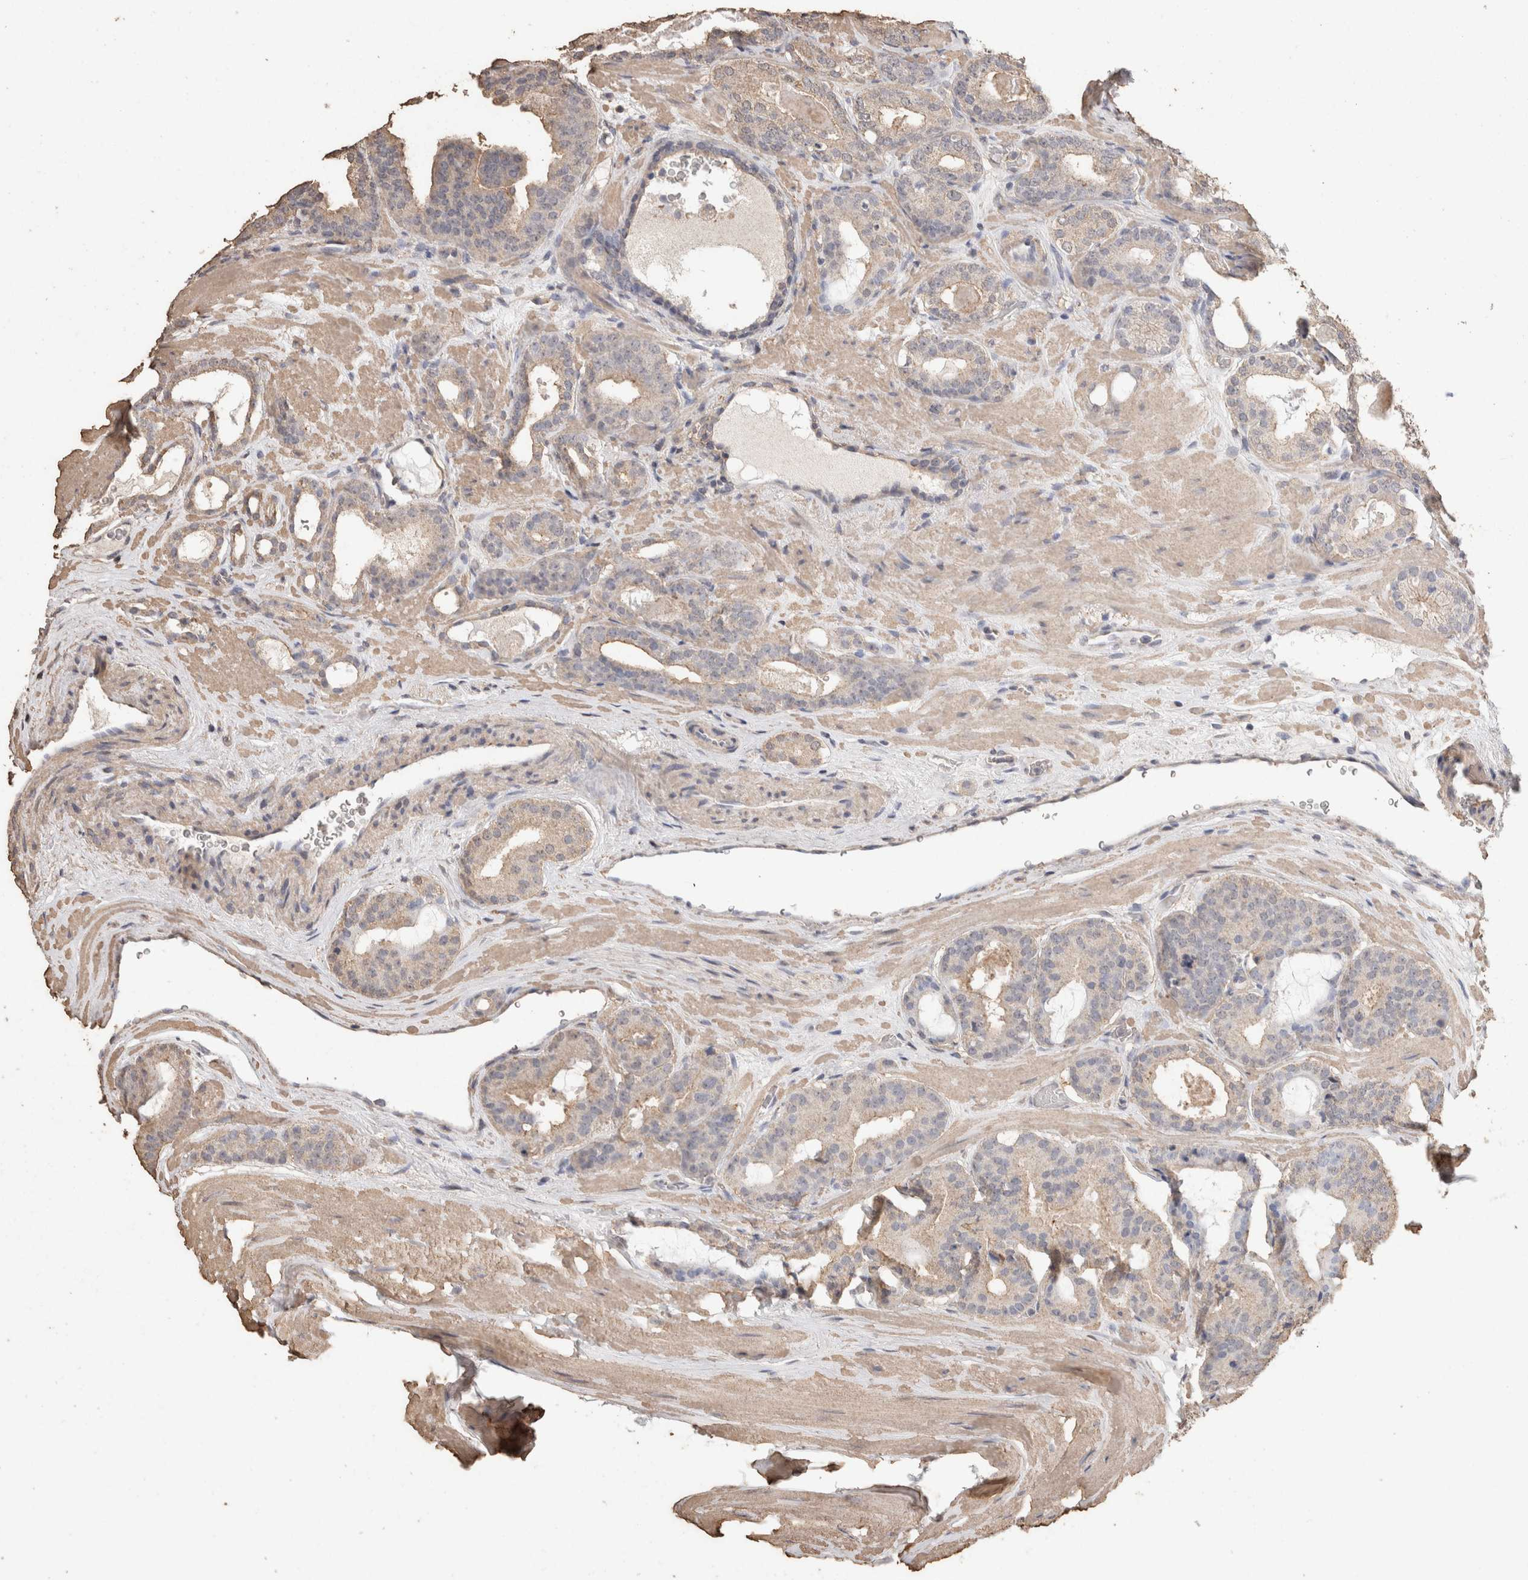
{"staining": {"intensity": "weak", "quantity": "<25%", "location": "cytoplasmic/membranous"}, "tissue": "prostate cancer", "cell_type": "Tumor cells", "image_type": "cancer", "snomed": [{"axis": "morphology", "description": "Adenocarcinoma, High grade"}, {"axis": "topography", "description": "Prostate"}], "caption": "Tumor cells show no significant protein staining in prostate cancer.", "gene": "CX3CL1", "patient": {"sex": "male", "age": 60}}